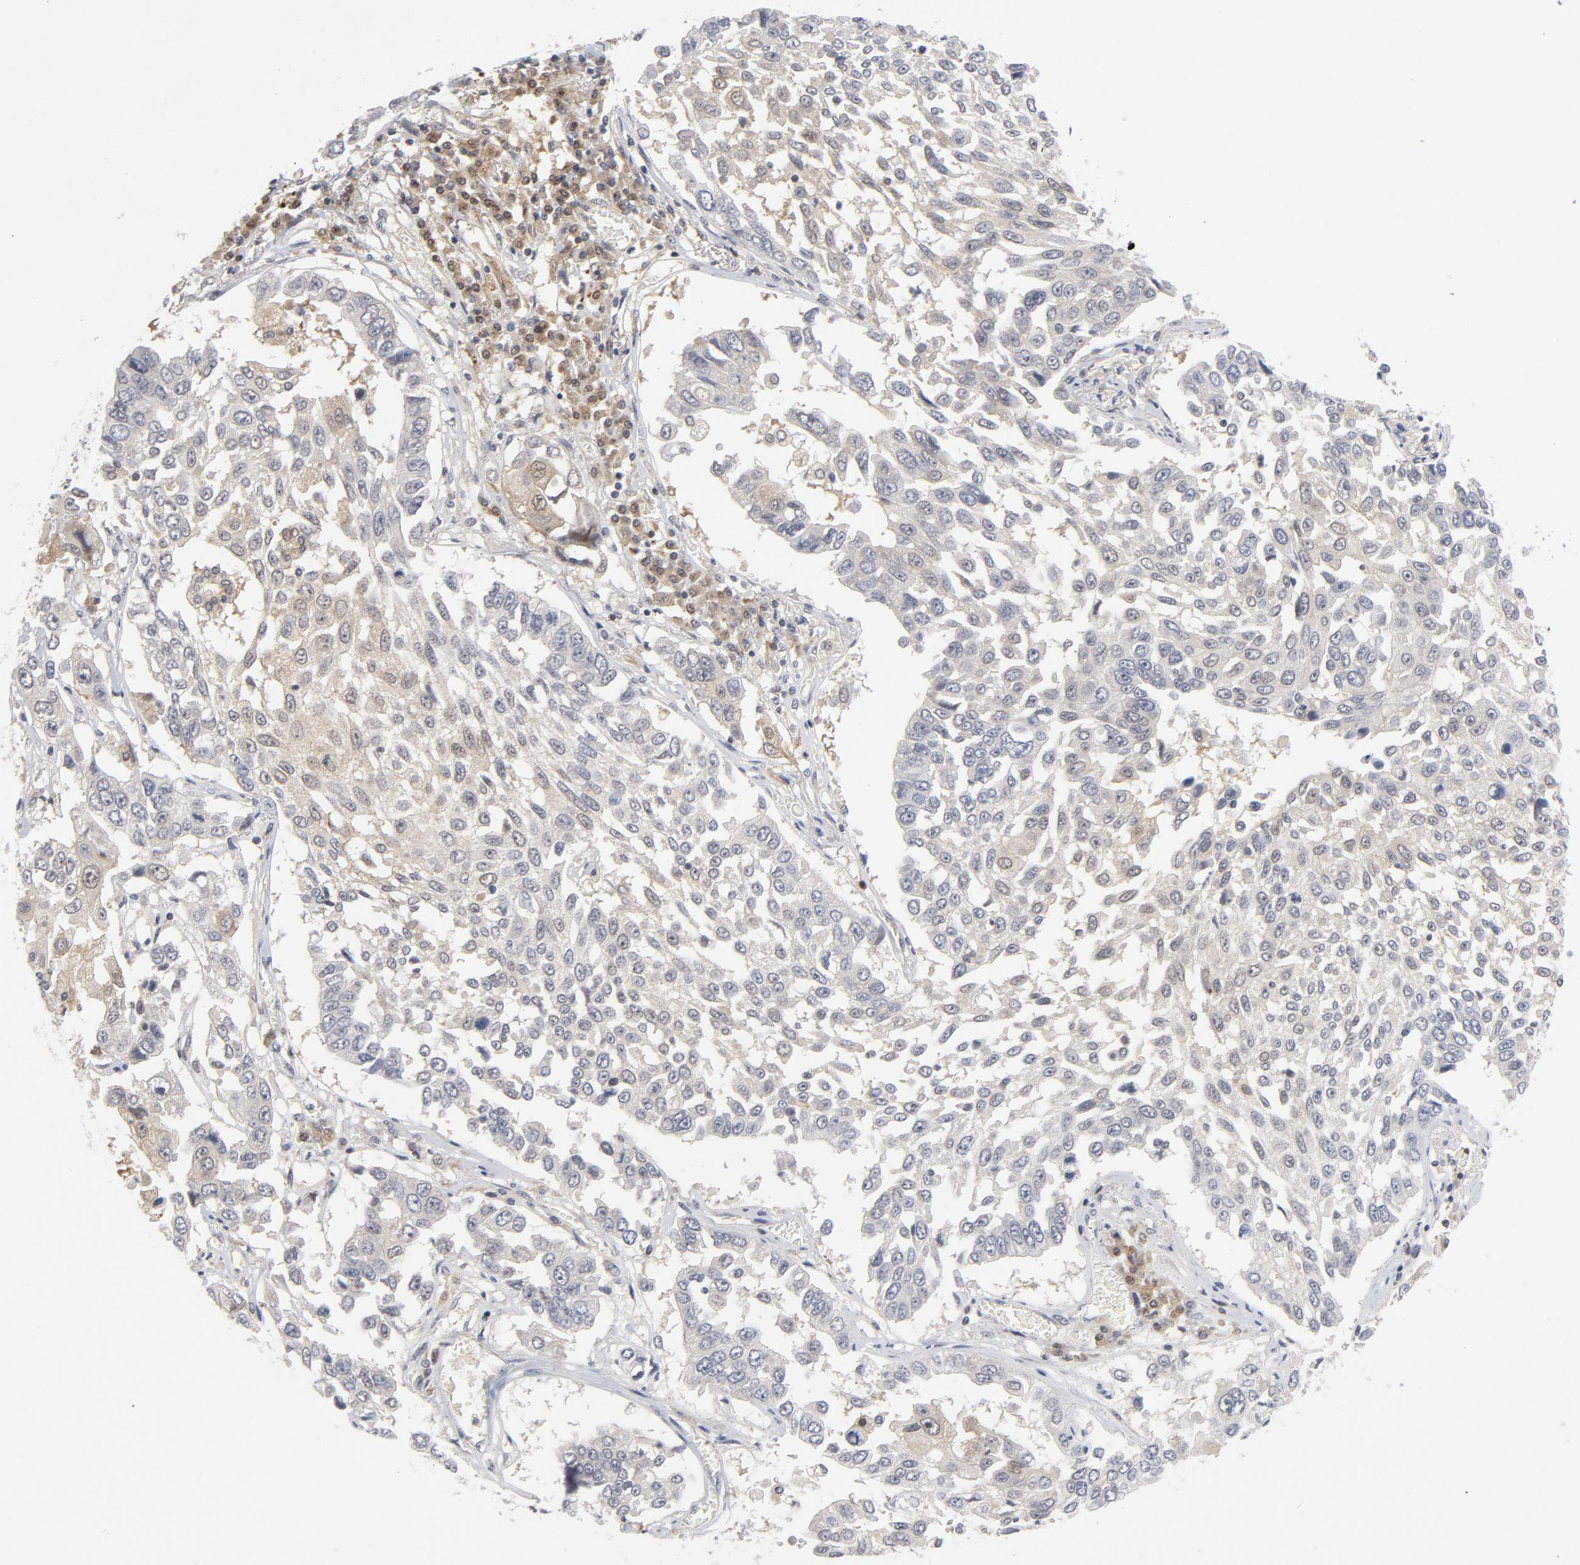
{"staining": {"intensity": "weak", "quantity": "<25%", "location": "cytoplasmic/membranous"}, "tissue": "lung cancer", "cell_type": "Tumor cells", "image_type": "cancer", "snomed": [{"axis": "morphology", "description": "Squamous cell carcinoma, NOS"}, {"axis": "topography", "description": "Lung"}], "caption": "IHC photomicrograph of neoplastic tissue: lung cancer stained with DAB demonstrates no significant protein staining in tumor cells.", "gene": "TRADD", "patient": {"sex": "male", "age": 71}}